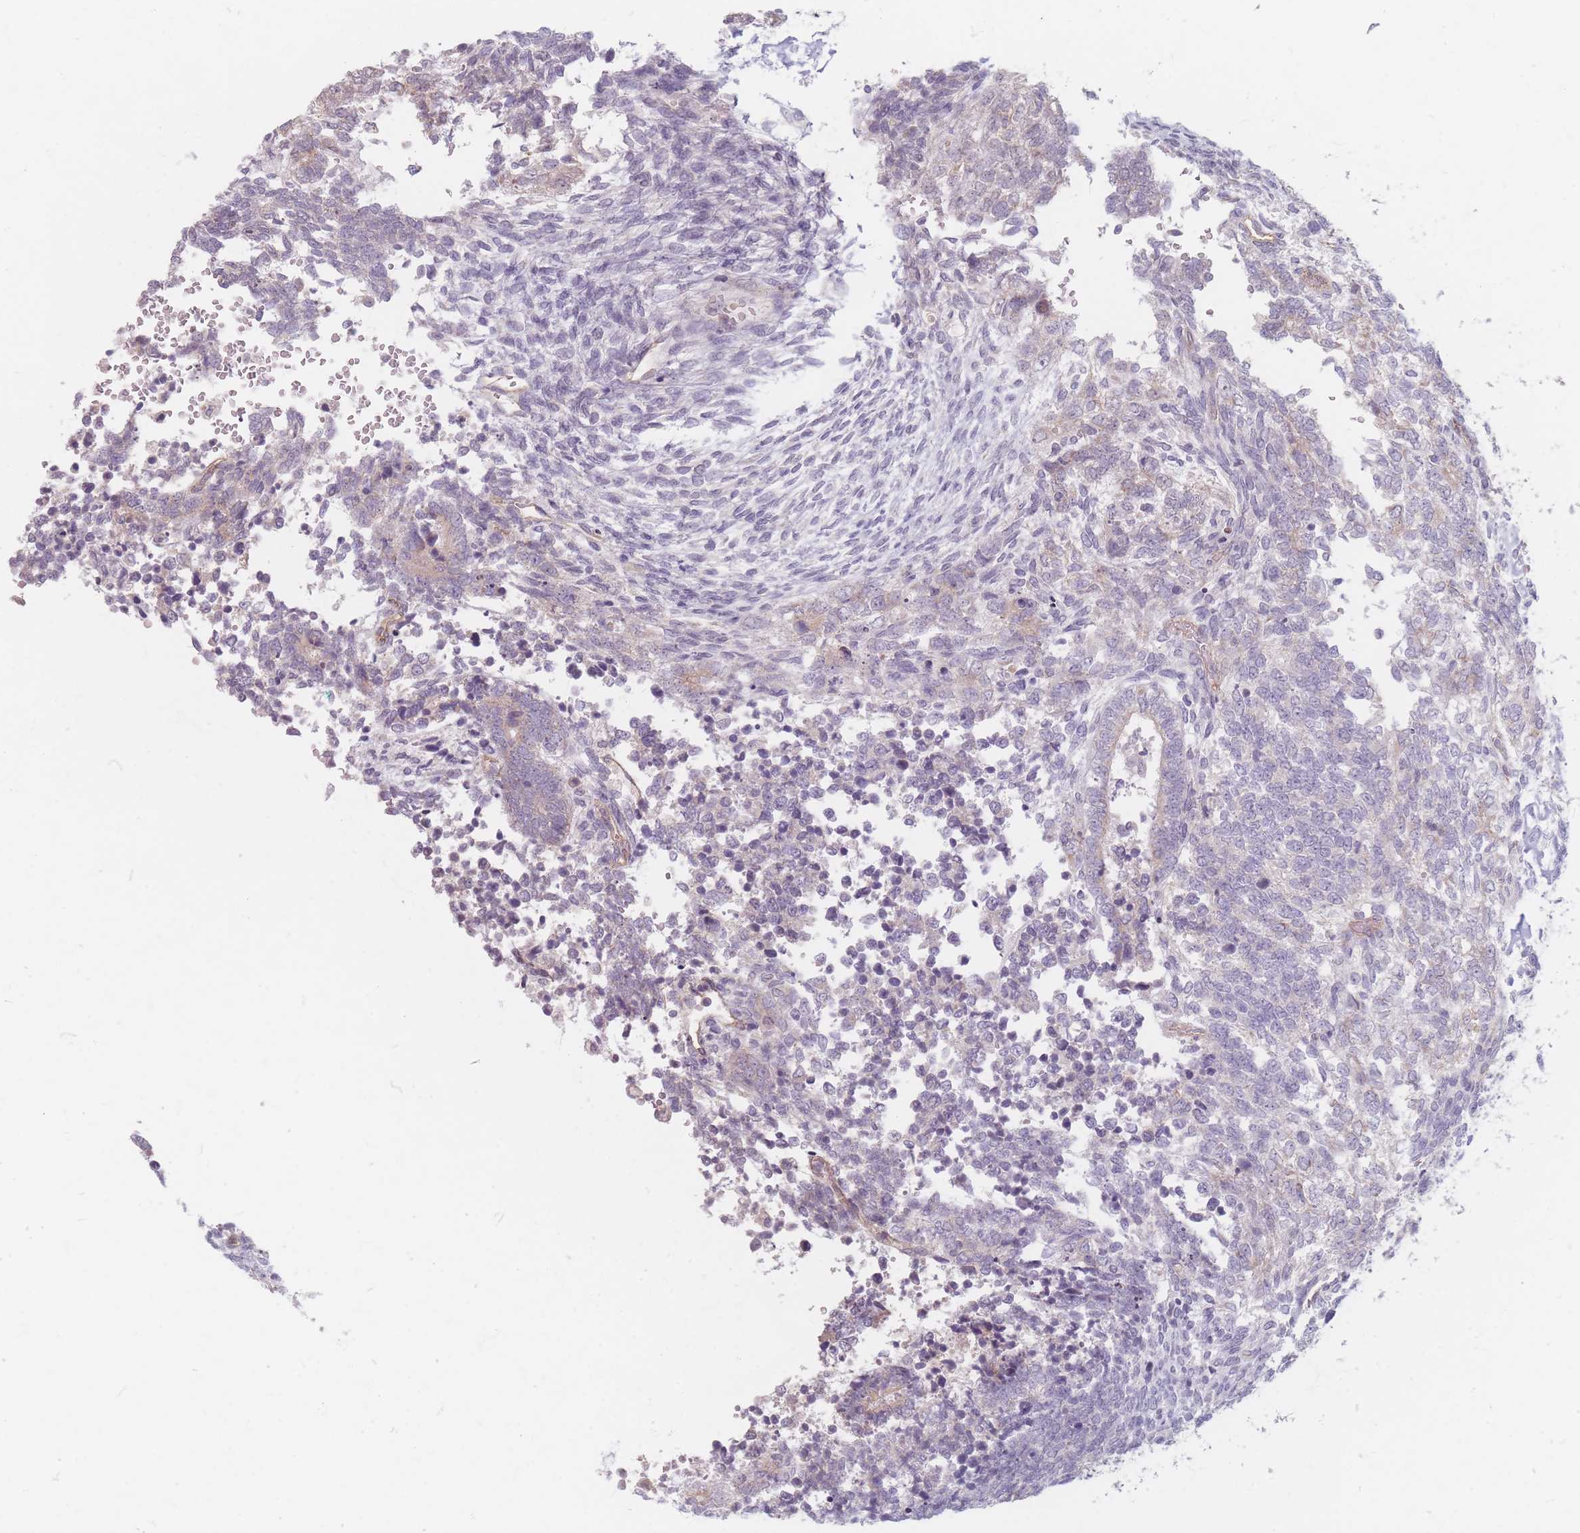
{"staining": {"intensity": "negative", "quantity": "none", "location": "none"}, "tissue": "testis cancer", "cell_type": "Tumor cells", "image_type": "cancer", "snomed": [{"axis": "morphology", "description": "Carcinoma, Embryonal, NOS"}, {"axis": "topography", "description": "Testis"}], "caption": "The IHC photomicrograph has no significant expression in tumor cells of testis embryonal carcinoma tissue.", "gene": "CHCHD7", "patient": {"sex": "male", "age": 23}}